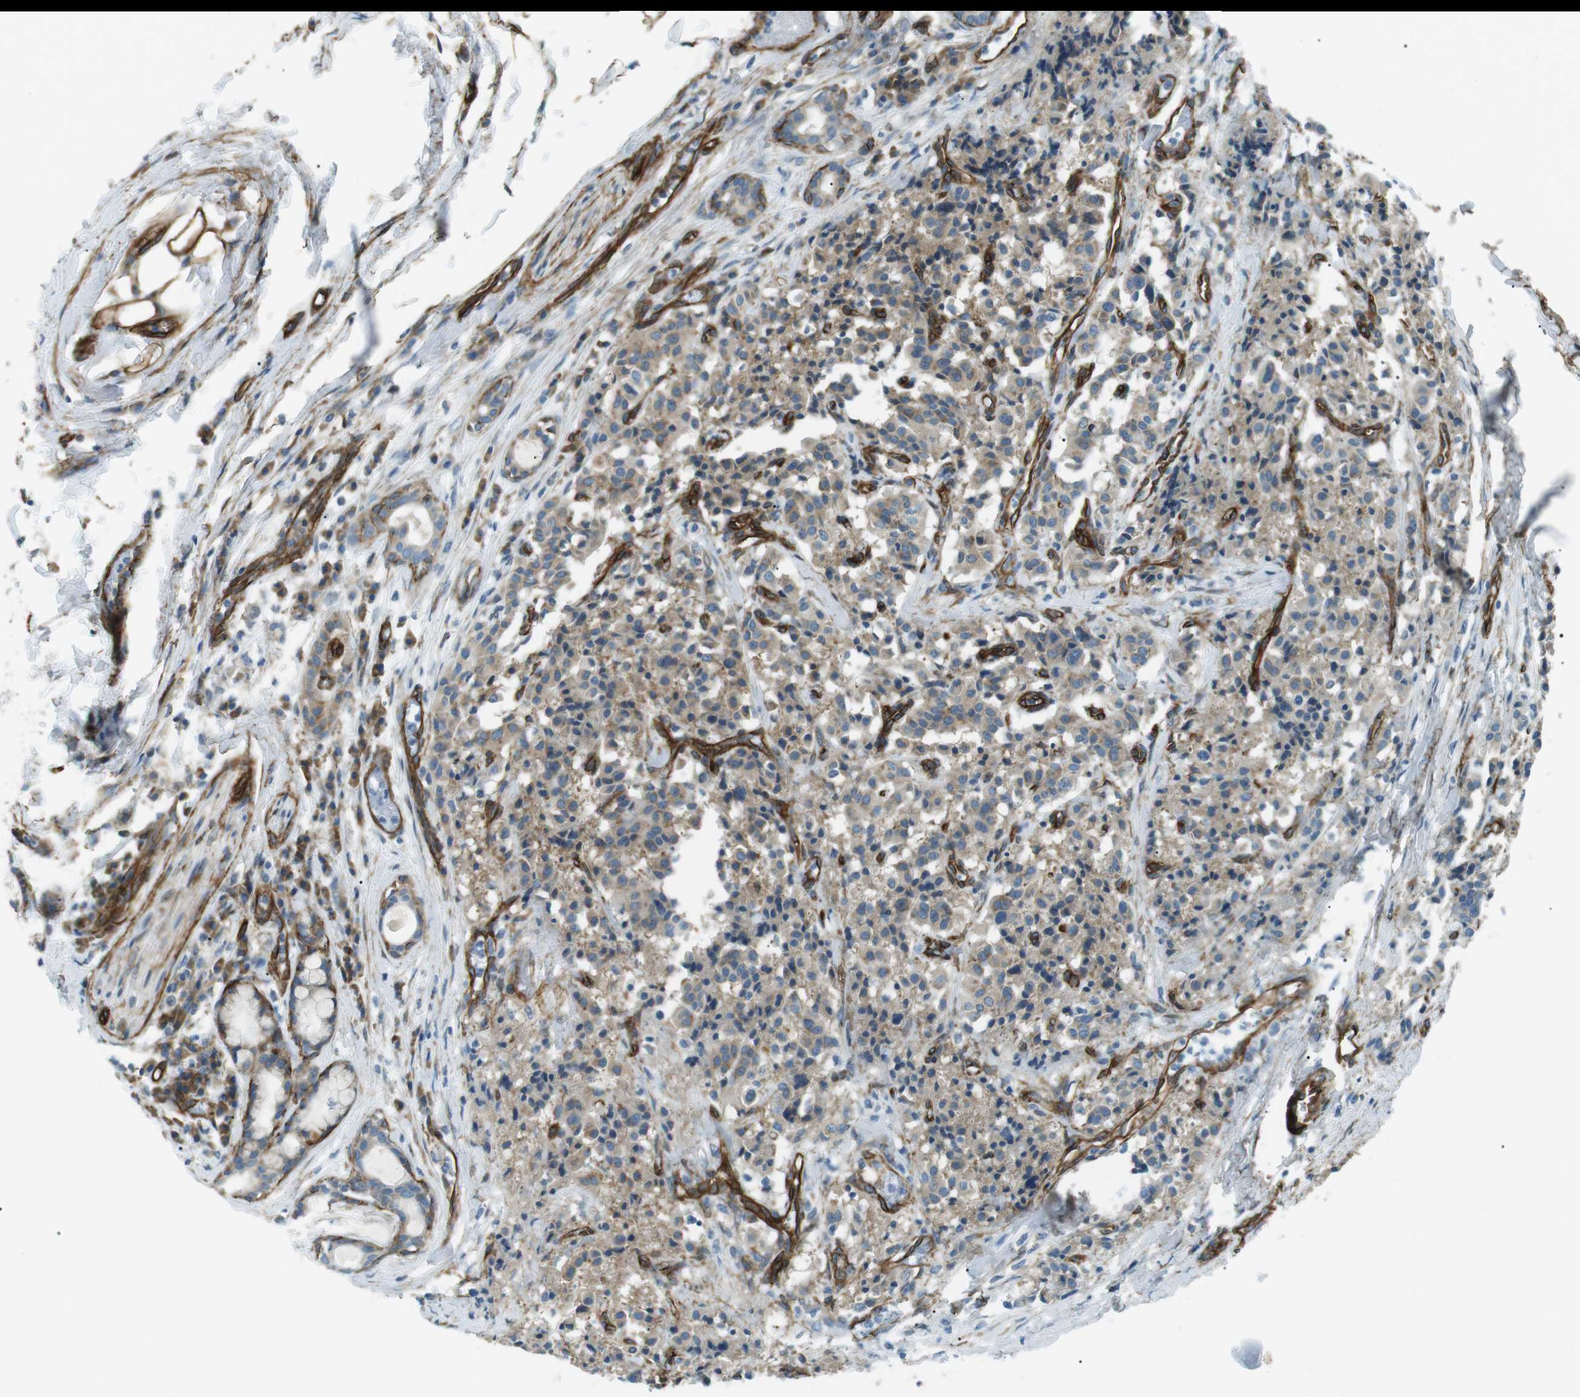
{"staining": {"intensity": "weak", "quantity": ">75%", "location": "cytoplasmic/membranous"}, "tissue": "carcinoid", "cell_type": "Tumor cells", "image_type": "cancer", "snomed": [{"axis": "morphology", "description": "Carcinoid, malignant, NOS"}, {"axis": "topography", "description": "Lung"}], "caption": "The immunohistochemical stain shows weak cytoplasmic/membranous expression in tumor cells of malignant carcinoid tissue.", "gene": "ODR4", "patient": {"sex": "male", "age": 30}}